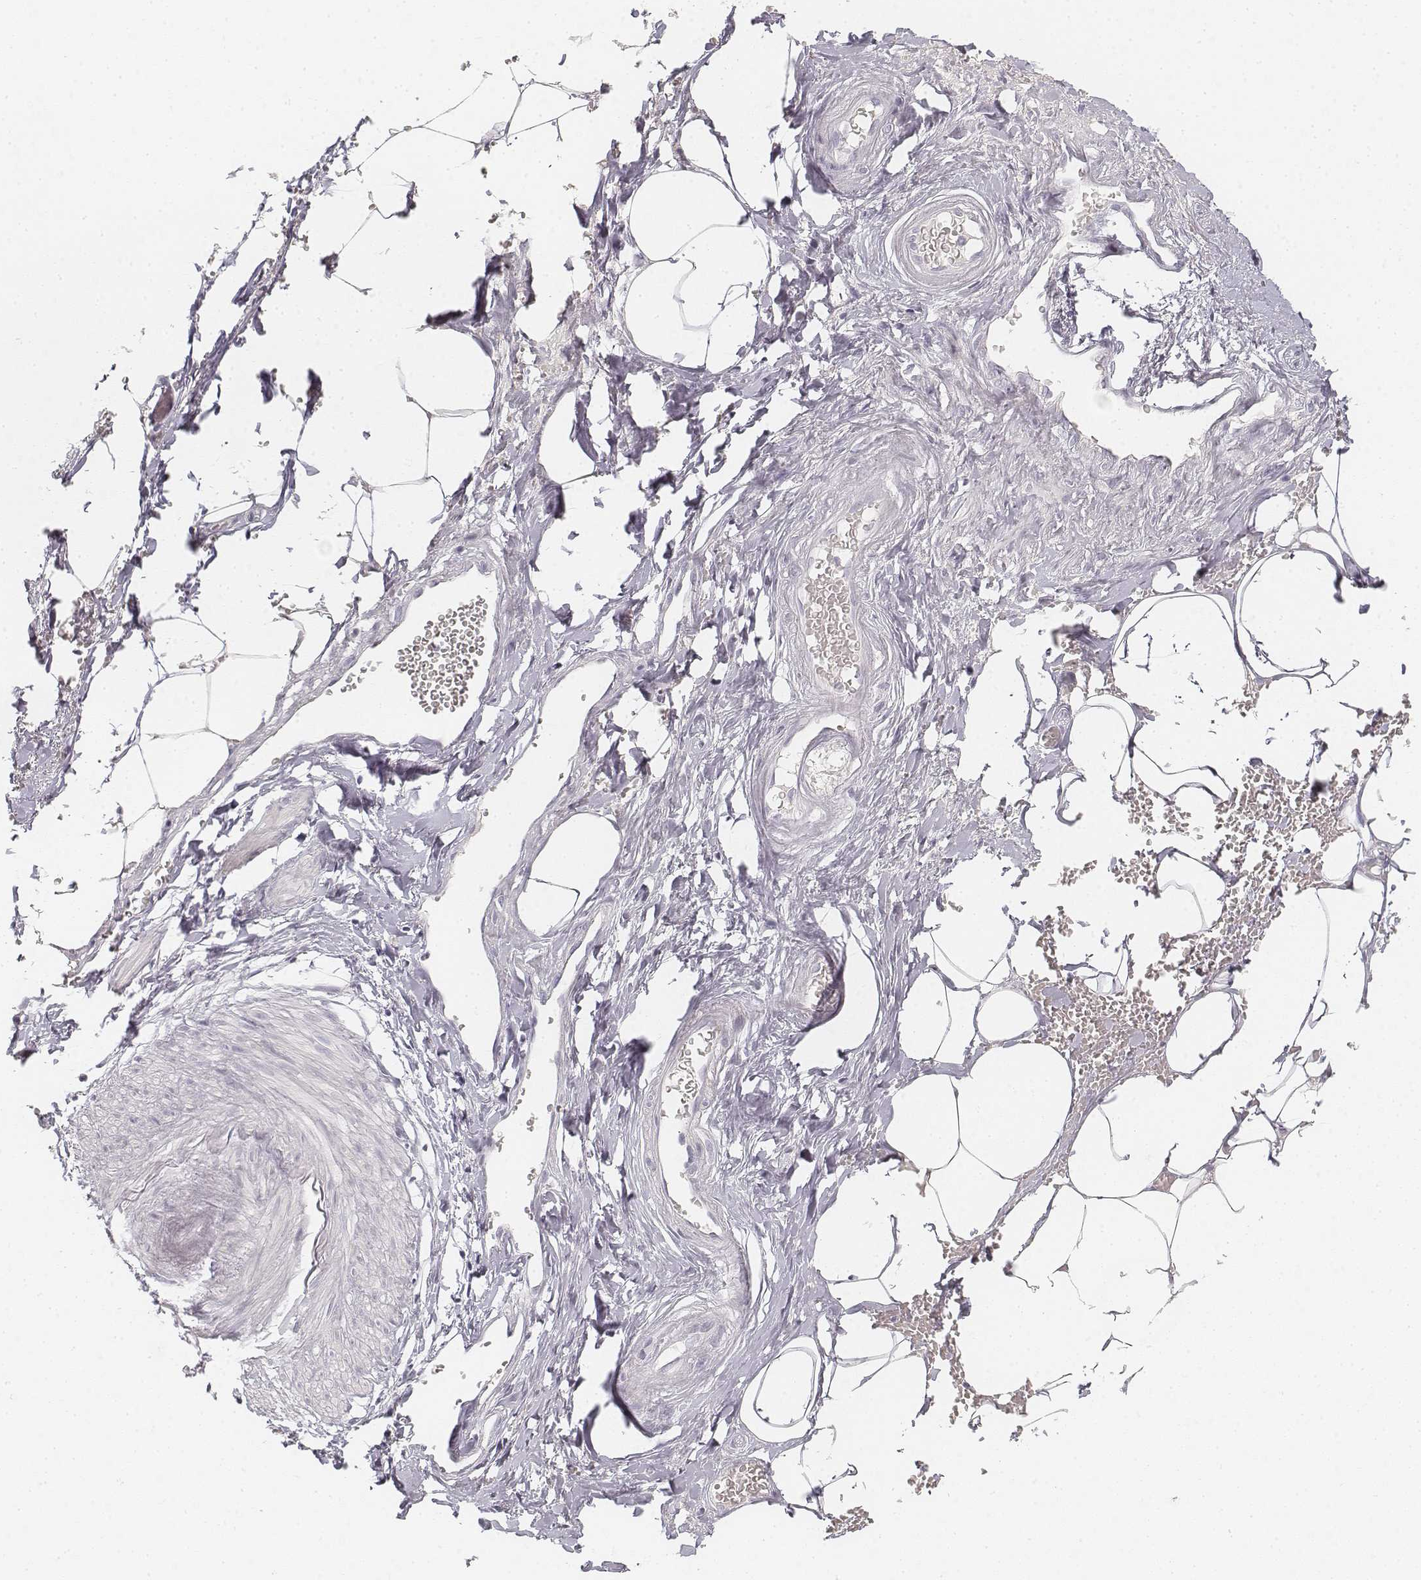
{"staining": {"intensity": "negative", "quantity": "none", "location": "none"}, "tissue": "adipose tissue", "cell_type": "Adipocytes", "image_type": "normal", "snomed": [{"axis": "morphology", "description": "Normal tissue, NOS"}, {"axis": "topography", "description": "Prostate"}, {"axis": "topography", "description": "Peripheral nerve tissue"}], "caption": "IHC micrograph of benign adipose tissue: adipose tissue stained with DAB (3,3'-diaminobenzidine) demonstrates no significant protein positivity in adipocytes.", "gene": "DSG4", "patient": {"sex": "male", "age": 55}}